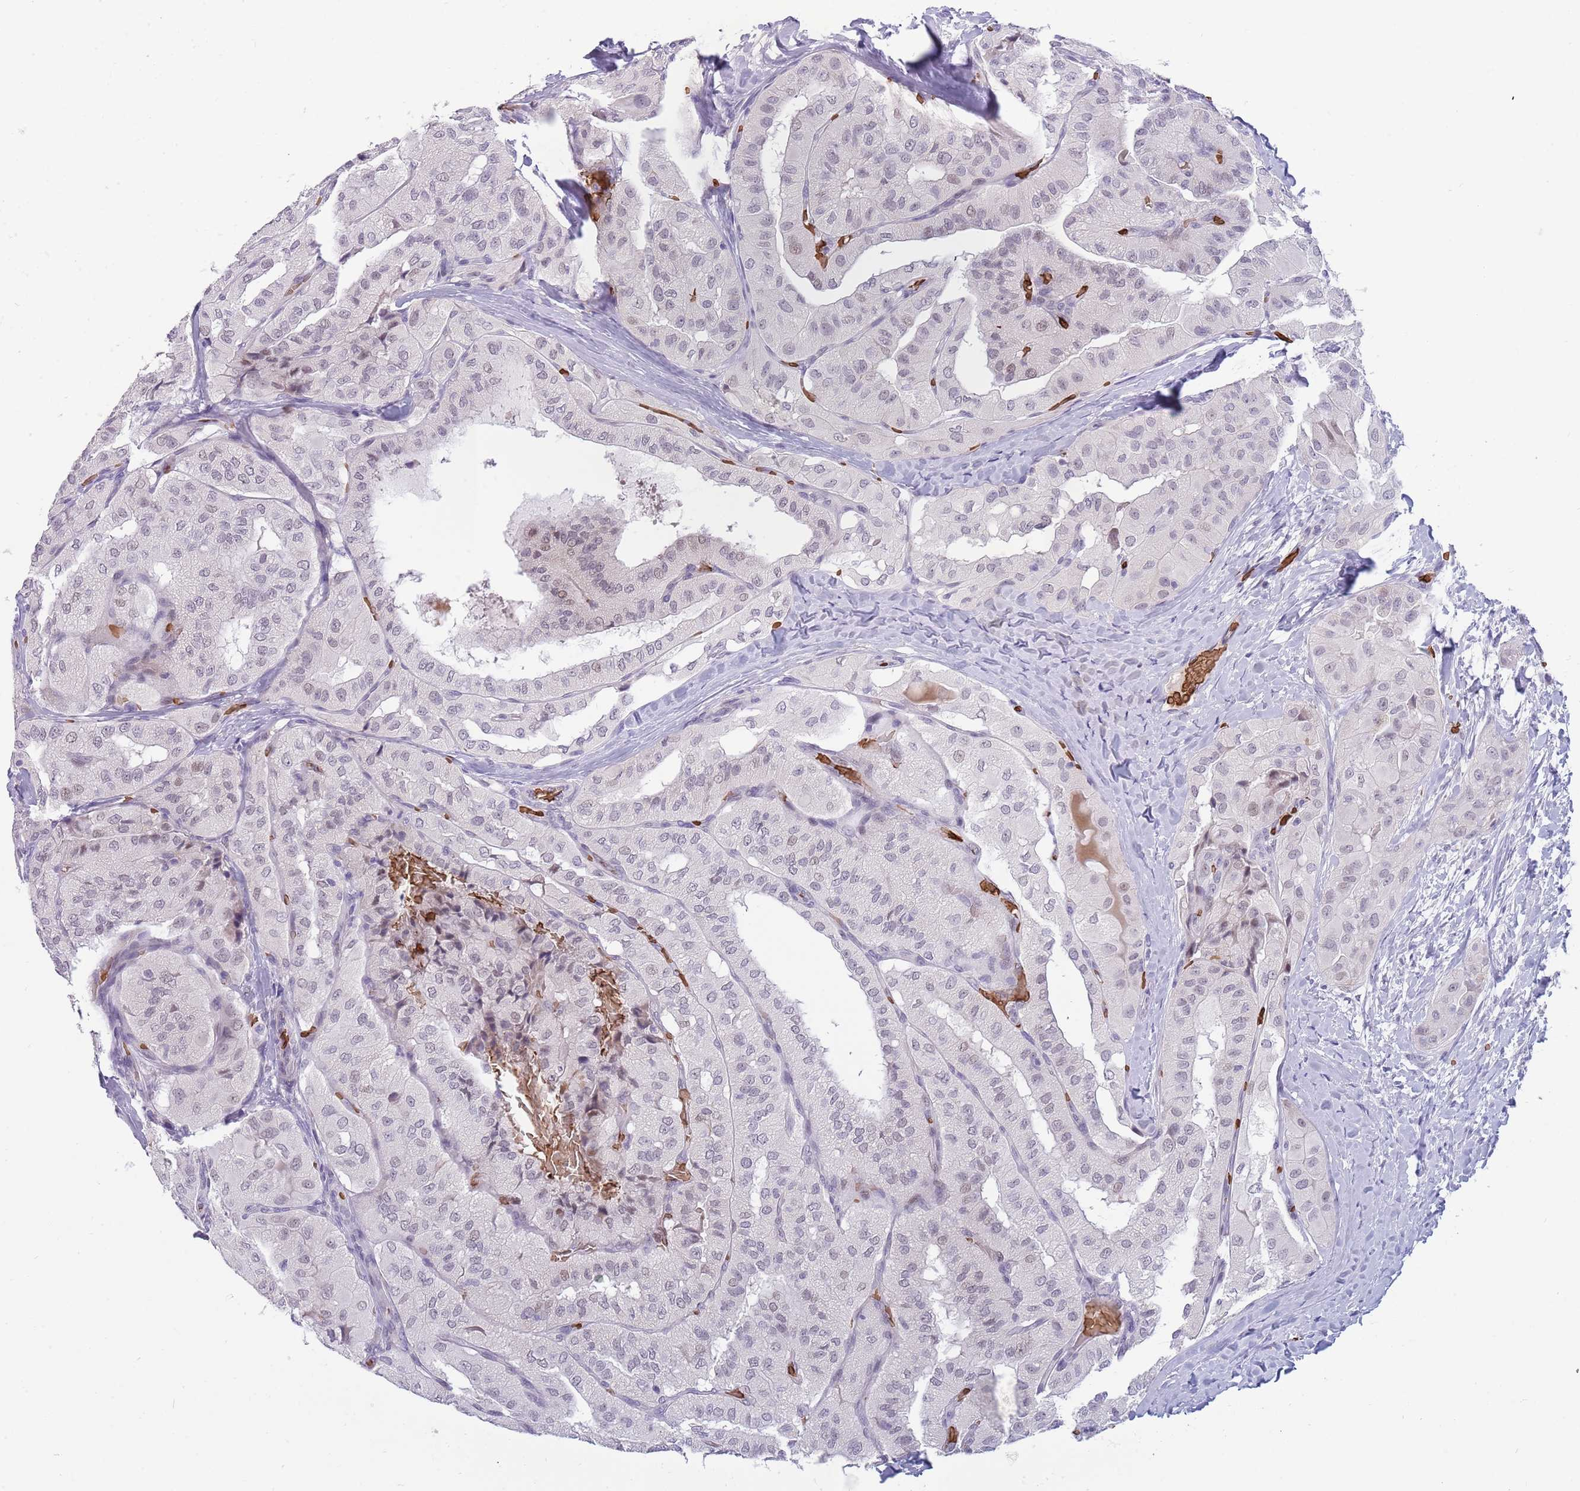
{"staining": {"intensity": "weak", "quantity": "25%-75%", "location": "nuclear"}, "tissue": "thyroid cancer", "cell_type": "Tumor cells", "image_type": "cancer", "snomed": [{"axis": "morphology", "description": "Normal tissue, NOS"}, {"axis": "morphology", "description": "Papillary adenocarcinoma, NOS"}, {"axis": "topography", "description": "Thyroid gland"}], "caption": "Thyroid papillary adenocarcinoma stained with a brown dye exhibits weak nuclear positive staining in approximately 25%-75% of tumor cells.", "gene": "LYPD6B", "patient": {"sex": "female", "age": 59}}